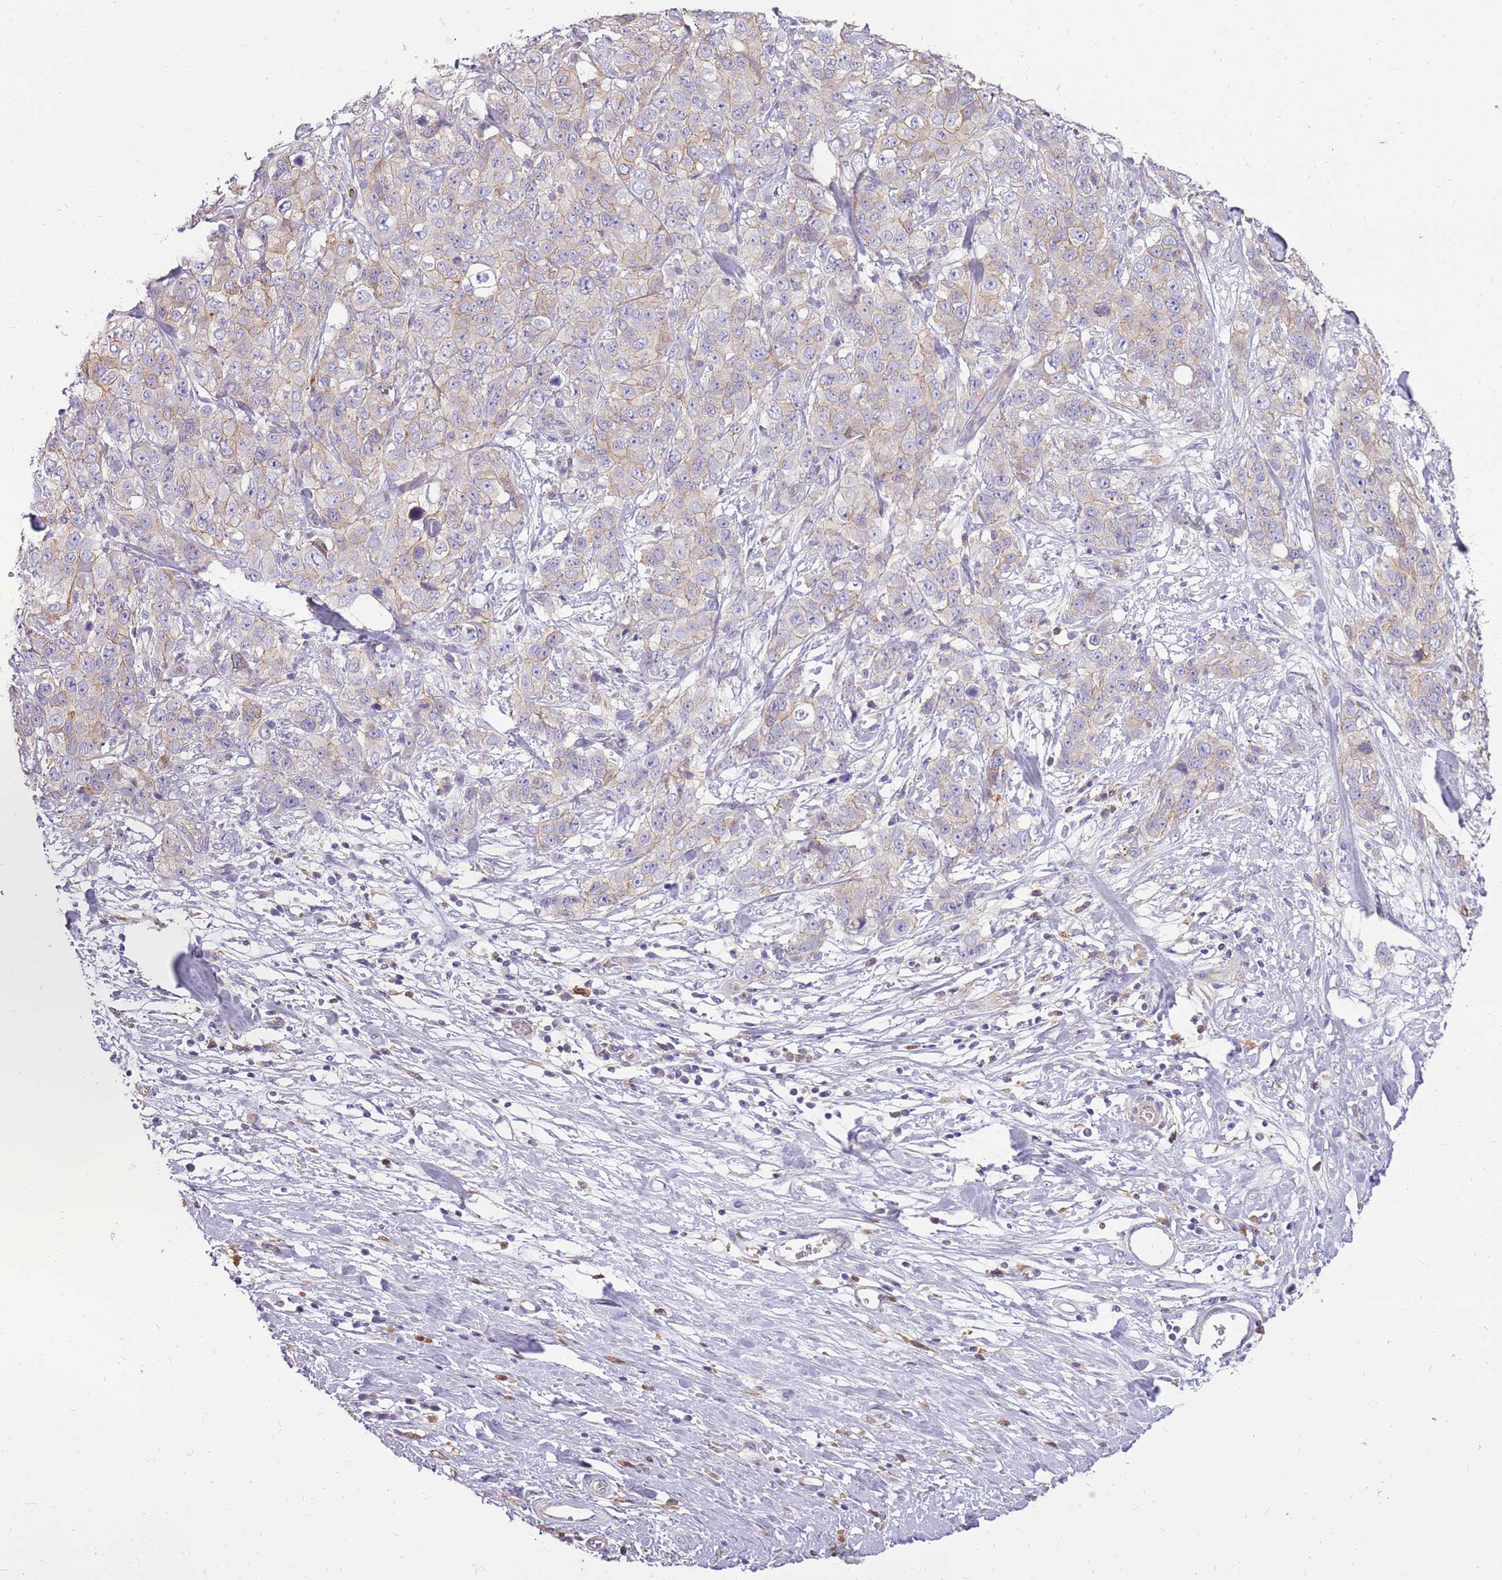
{"staining": {"intensity": "weak", "quantity": "<25%", "location": "cytoplasmic/membranous"}, "tissue": "stomach cancer", "cell_type": "Tumor cells", "image_type": "cancer", "snomed": [{"axis": "morphology", "description": "Adenocarcinoma, NOS"}, {"axis": "topography", "description": "Stomach"}], "caption": "Immunohistochemistry (IHC) photomicrograph of stomach cancer (adenocarcinoma) stained for a protein (brown), which displays no positivity in tumor cells.", "gene": "WDR90", "patient": {"sex": "male", "age": 48}}